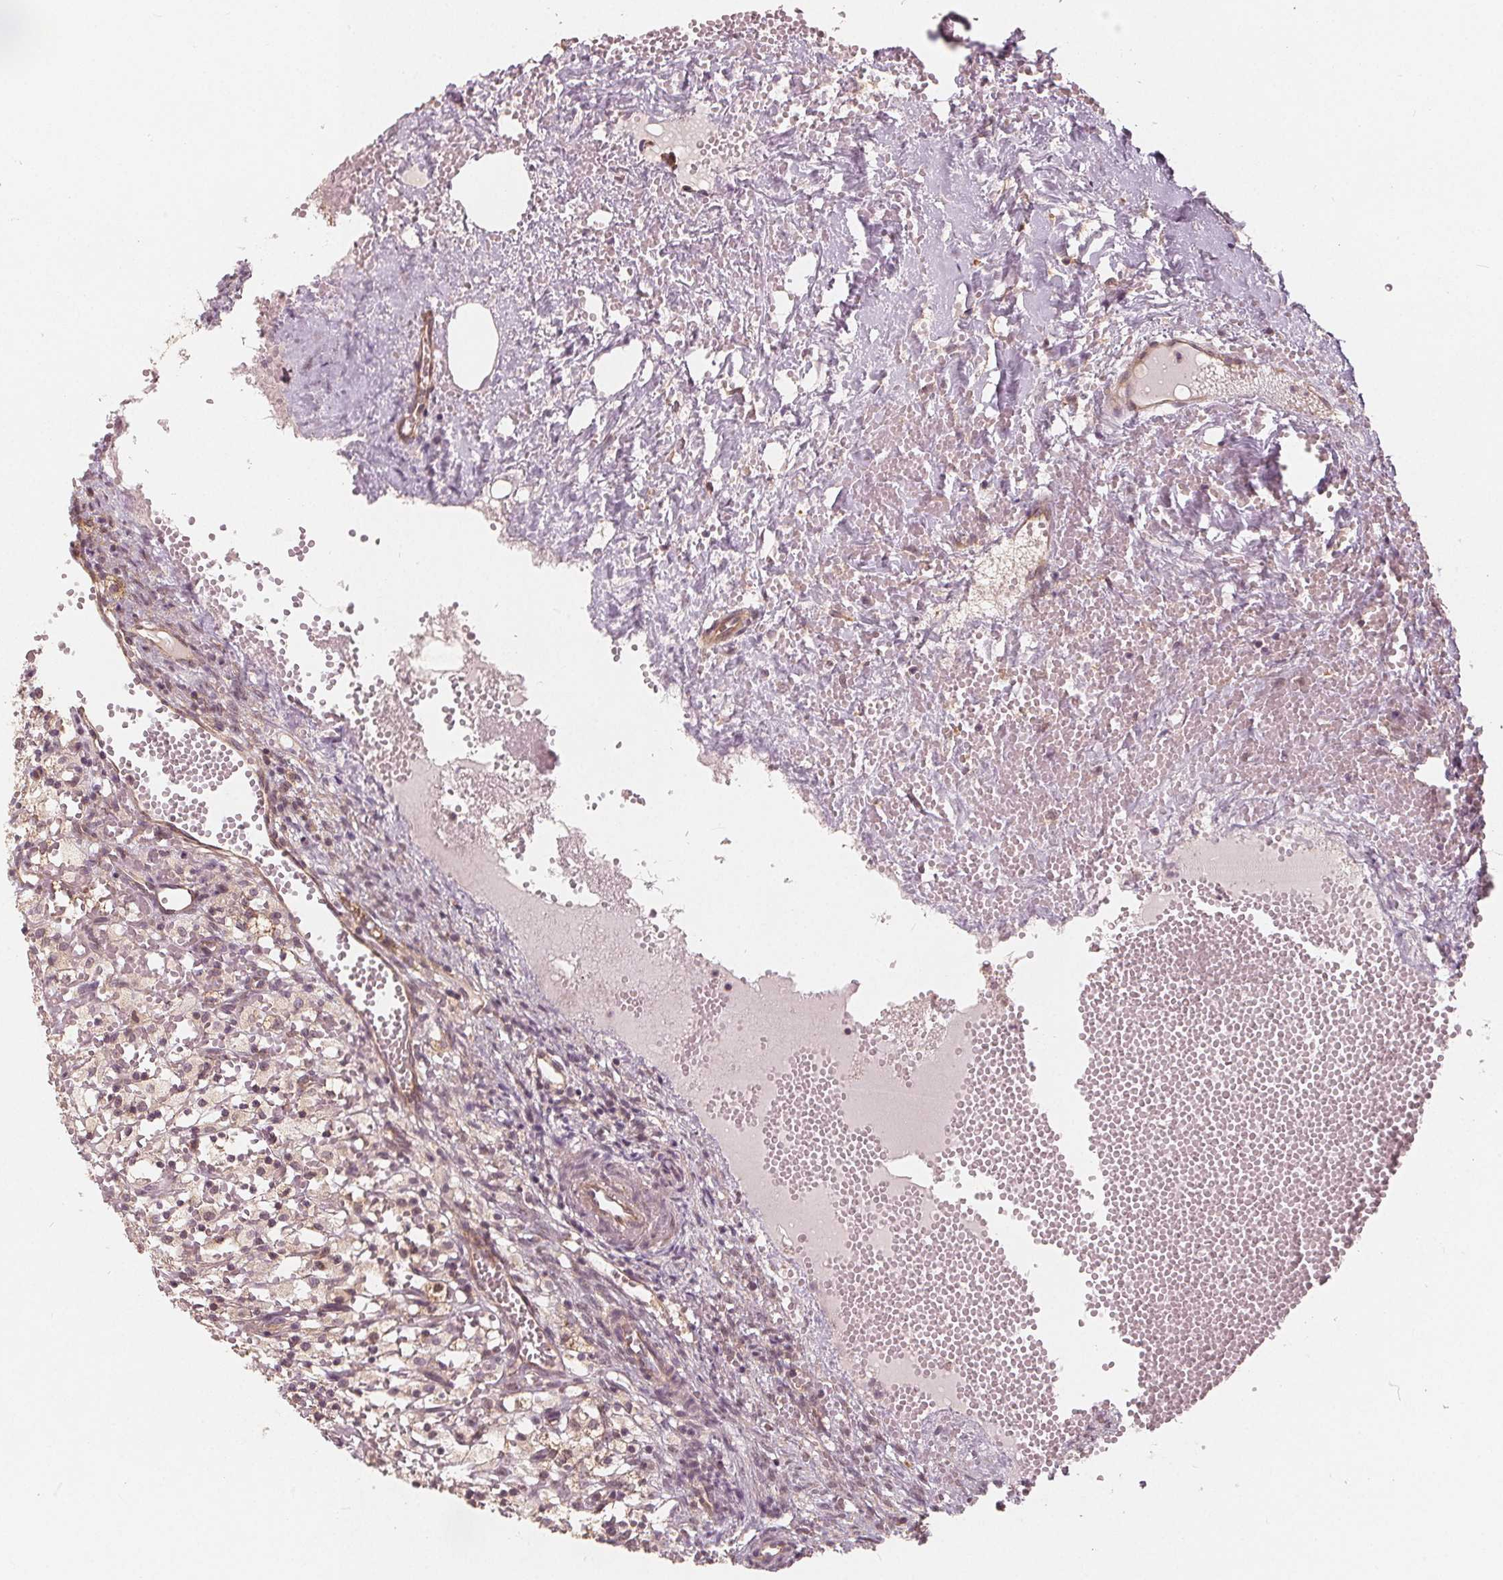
{"staining": {"intensity": "moderate", "quantity": ">75%", "location": "cytoplasmic/membranous"}, "tissue": "ovary", "cell_type": "Follicle cells", "image_type": "normal", "snomed": [{"axis": "morphology", "description": "Normal tissue, NOS"}, {"axis": "topography", "description": "Ovary"}], "caption": "Moderate cytoplasmic/membranous staining for a protein is identified in approximately >75% of follicle cells of unremarkable ovary using immunohistochemistry (IHC).", "gene": "SNX12", "patient": {"sex": "female", "age": 46}}